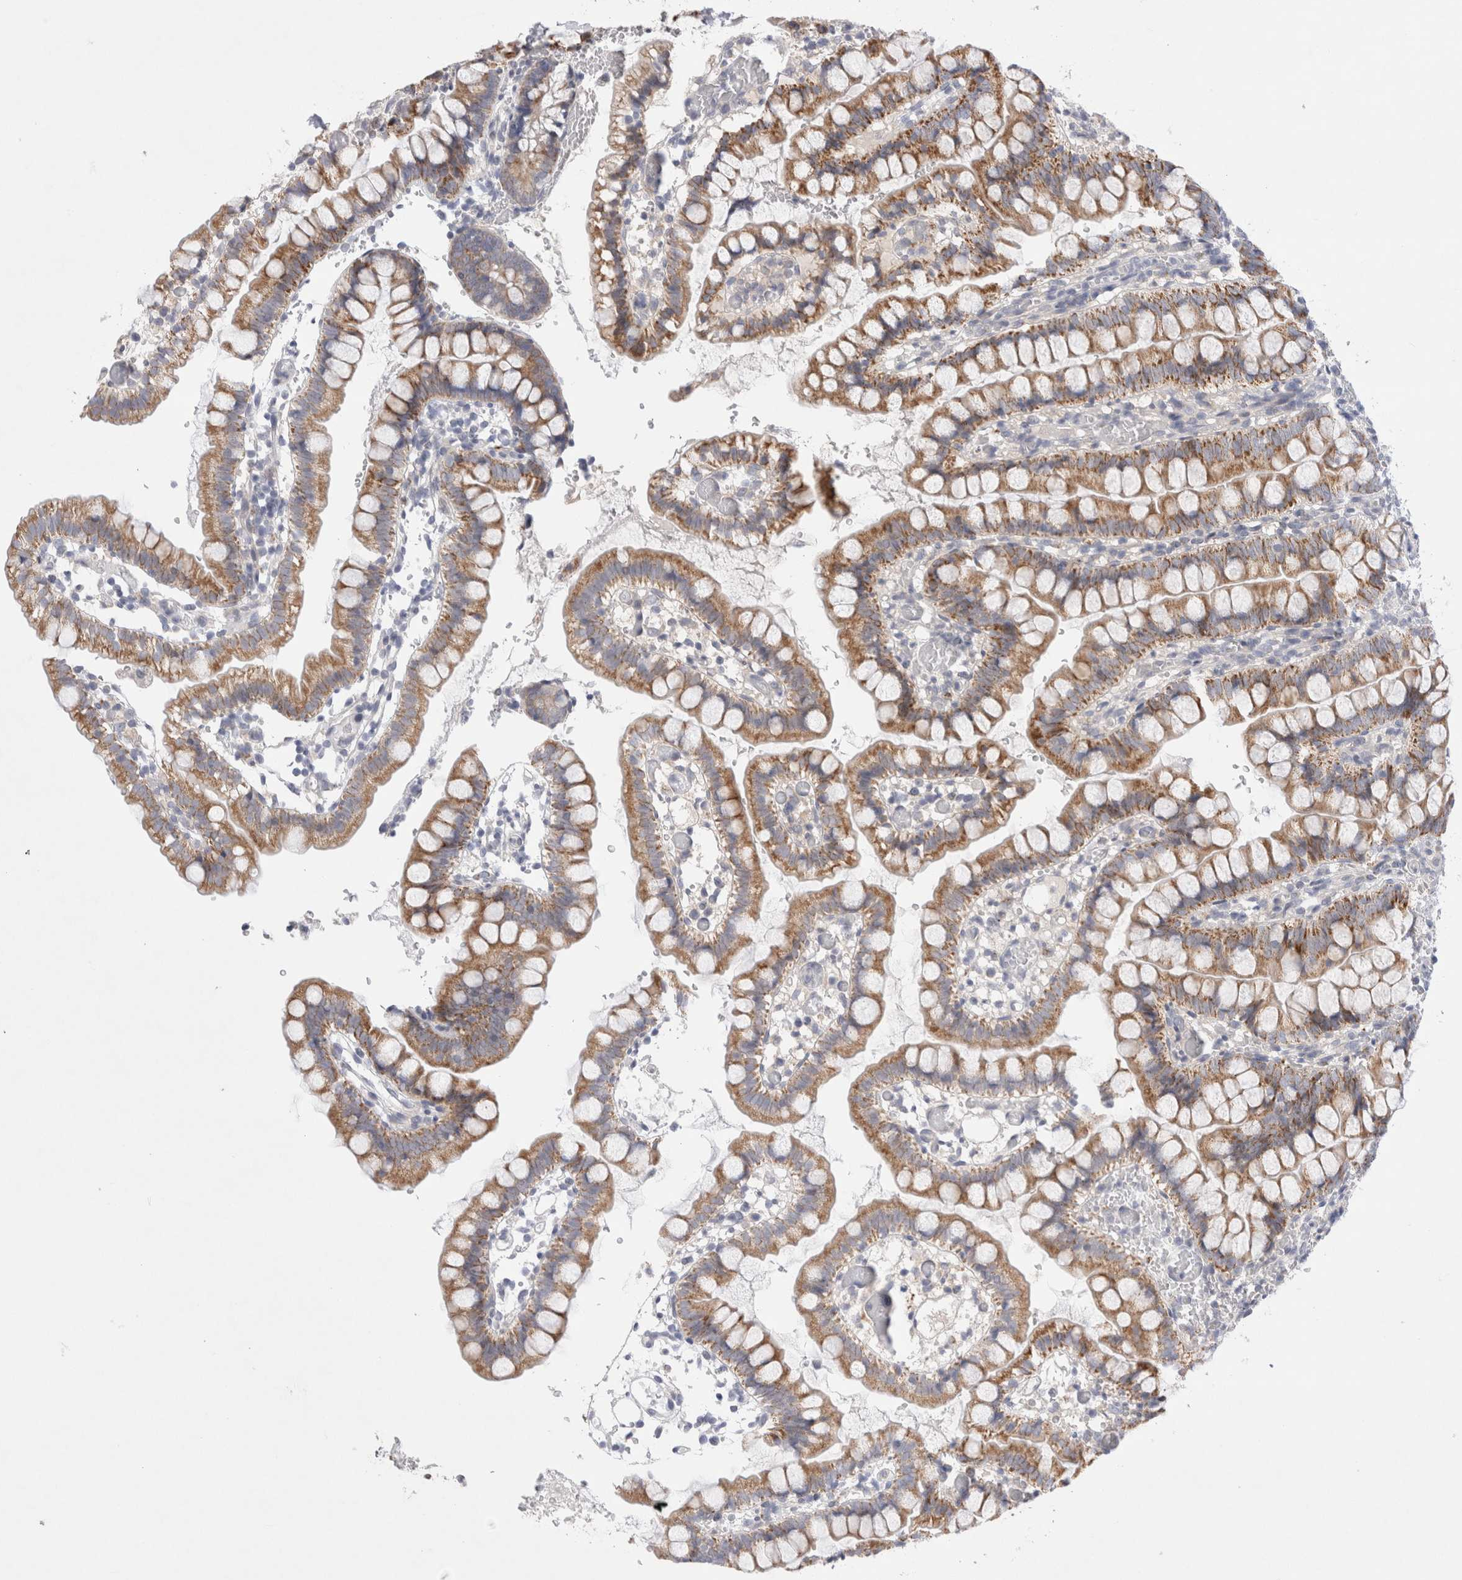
{"staining": {"intensity": "moderate", "quantity": ">75%", "location": "cytoplasmic/membranous"}, "tissue": "small intestine", "cell_type": "Glandular cells", "image_type": "normal", "snomed": [{"axis": "morphology", "description": "Normal tissue, NOS"}, {"axis": "morphology", "description": "Developmental malformation"}, {"axis": "topography", "description": "Small intestine"}], "caption": "Glandular cells show medium levels of moderate cytoplasmic/membranous positivity in about >75% of cells in normal small intestine.", "gene": "RBM12B", "patient": {"sex": "male"}}